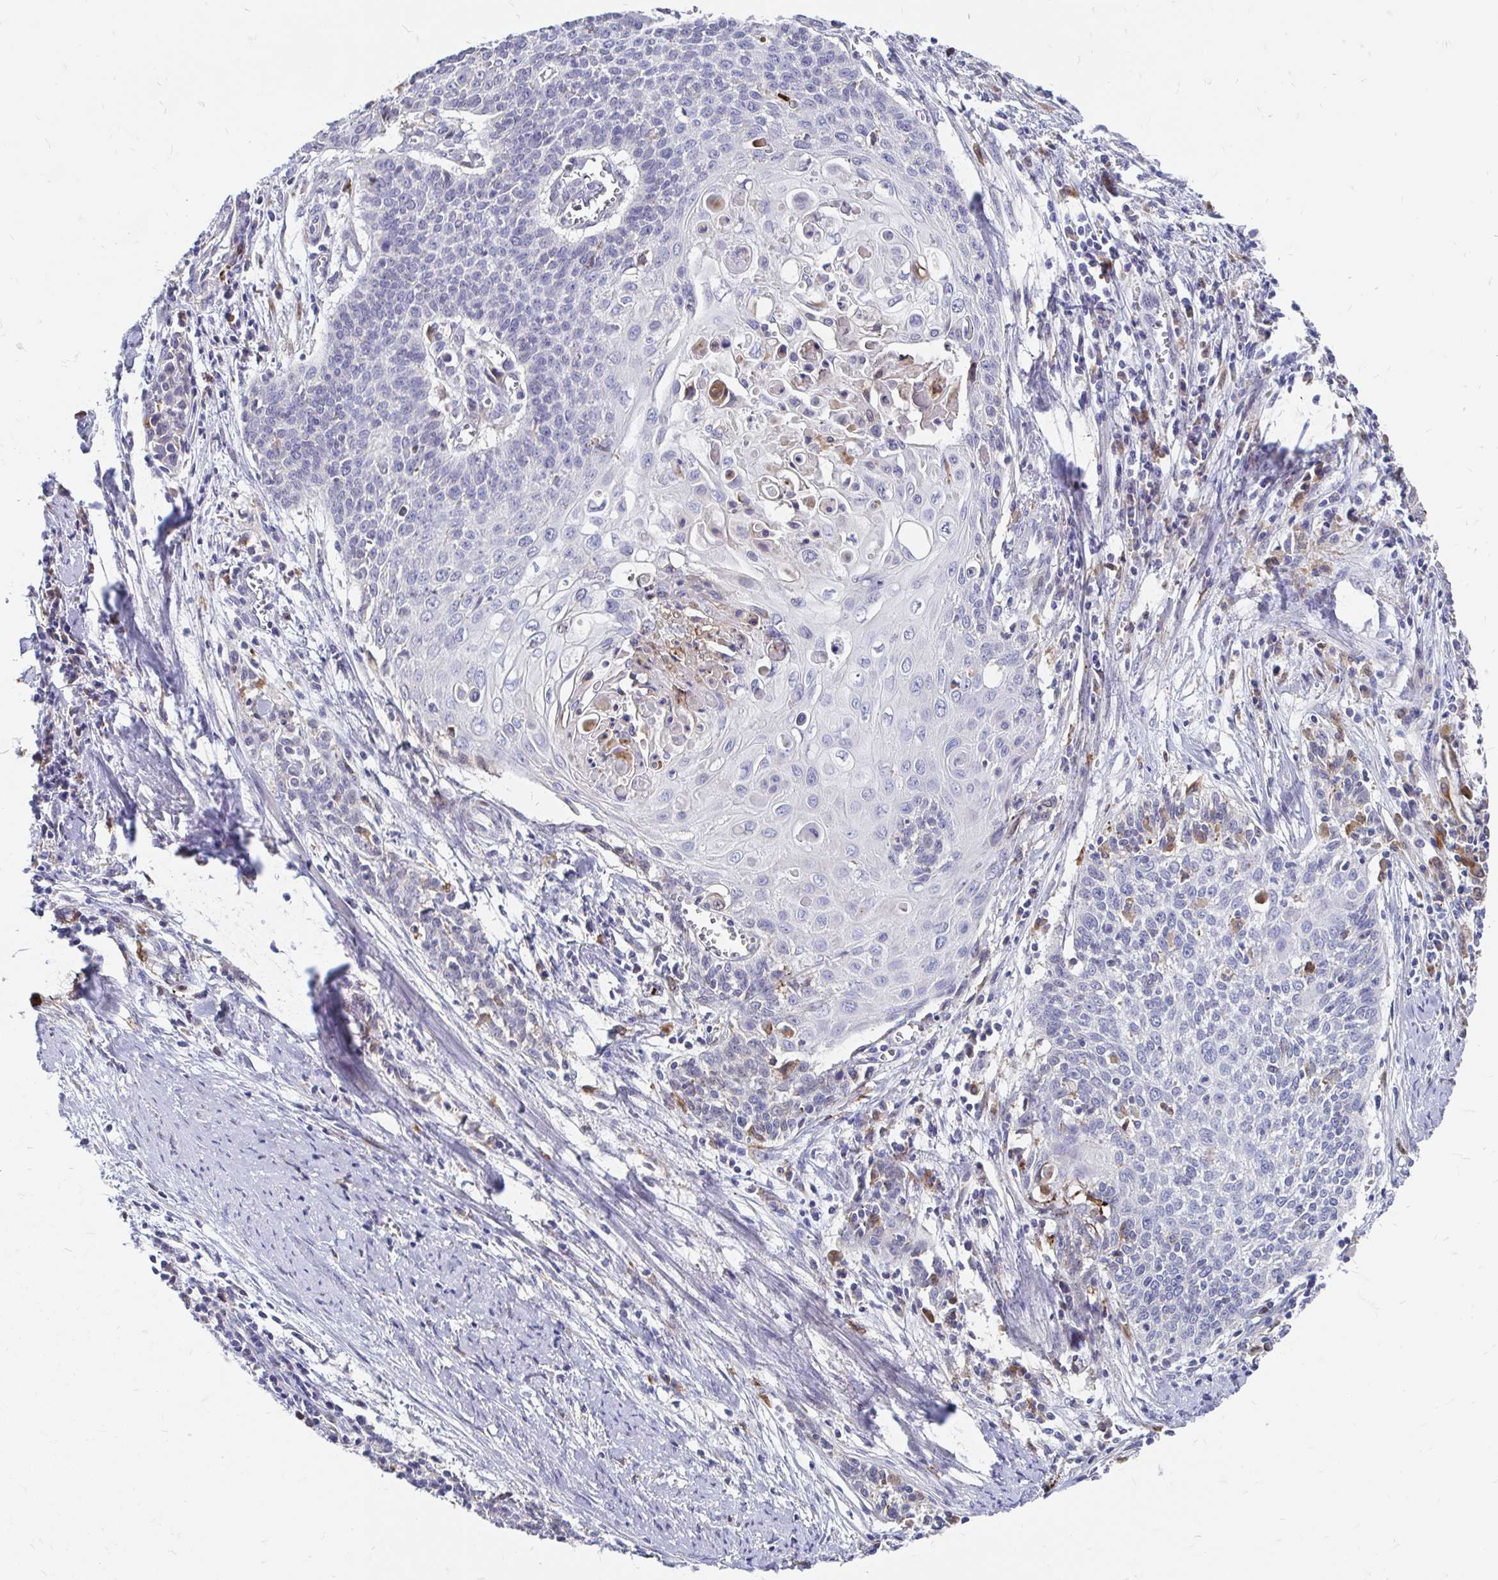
{"staining": {"intensity": "negative", "quantity": "none", "location": "none"}, "tissue": "cervical cancer", "cell_type": "Tumor cells", "image_type": "cancer", "snomed": [{"axis": "morphology", "description": "Squamous cell carcinoma, NOS"}, {"axis": "topography", "description": "Cervix"}], "caption": "The photomicrograph reveals no significant staining in tumor cells of squamous cell carcinoma (cervical).", "gene": "CDKL1", "patient": {"sex": "female", "age": 39}}